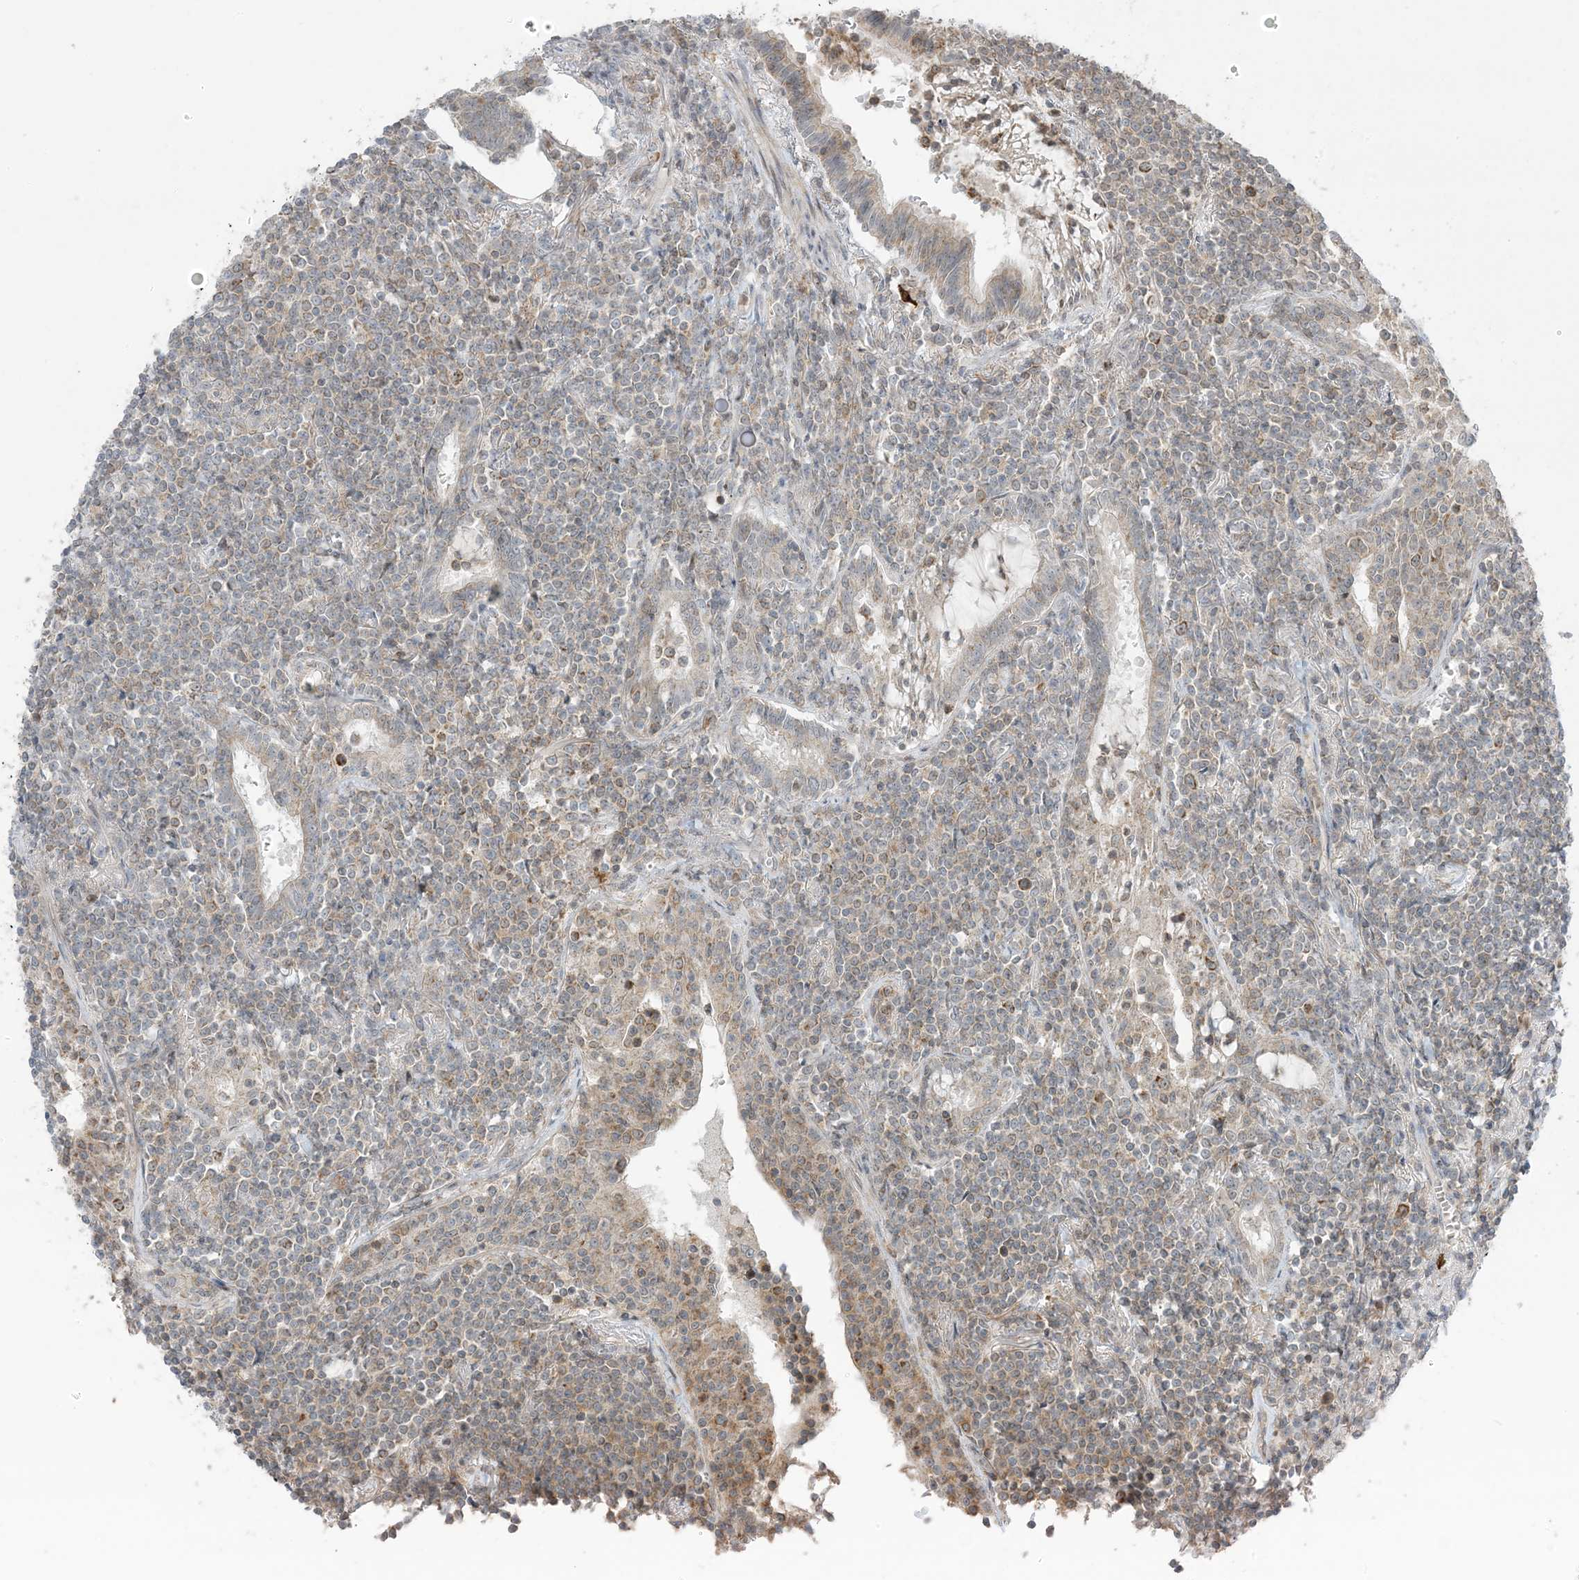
{"staining": {"intensity": "moderate", "quantity": "<25%", "location": "cytoplasmic/membranous"}, "tissue": "lymphoma", "cell_type": "Tumor cells", "image_type": "cancer", "snomed": [{"axis": "morphology", "description": "Malignant lymphoma, non-Hodgkin's type, Low grade"}, {"axis": "topography", "description": "Lung"}], "caption": "Immunohistochemistry (IHC) micrograph of human low-grade malignant lymphoma, non-Hodgkin's type stained for a protein (brown), which exhibits low levels of moderate cytoplasmic/membranous expression in about <25% of tumor cells.", "gene": "PHLDB2", "patient": {"sex": "female", "age": 71}}